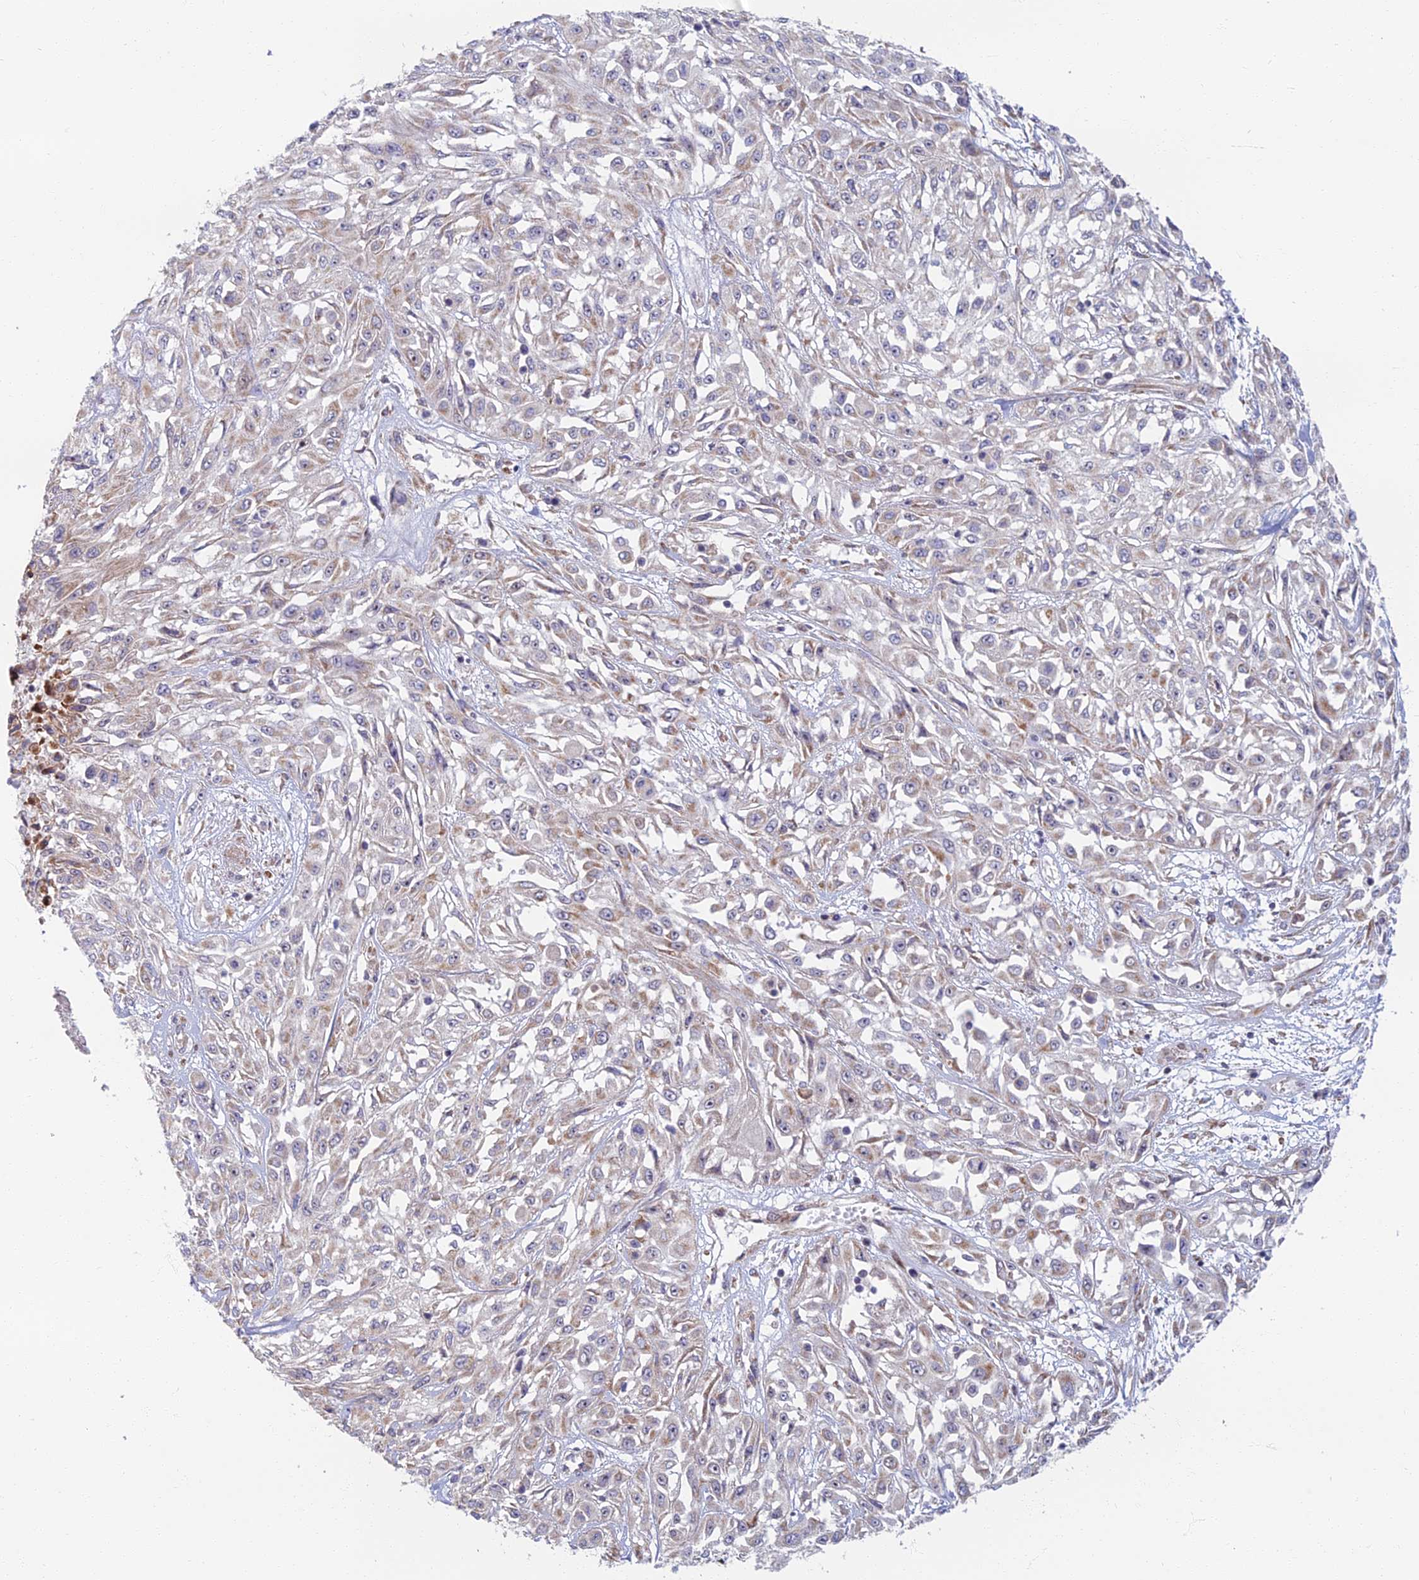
{"staining": {"intensity": "weak", "quantity": "<25%", "location": "cytoplasmic/membranous"}, "tissue": "skin cancer", "cell_type": "Tumor cells", "image_type": "cancer", "snomed": [{"axis": "morphology", "description": "Squamous cell carcinoma, NOS"}, {"axis": "morphology", "description": "Squamous cell carcinoma, metastatic, NOS"}, {"axis": "topography", "description": "Skin"}, {"axis": "topography", "description": "Lymph node"}], "caption": "Human skin metastatic squamous cell carcinoma stained for a protein using immunohistochemistry exhibits no staining in tumor cells.", "gene": "C15orf40", "patient": {"sex": "male", "age": 75}}